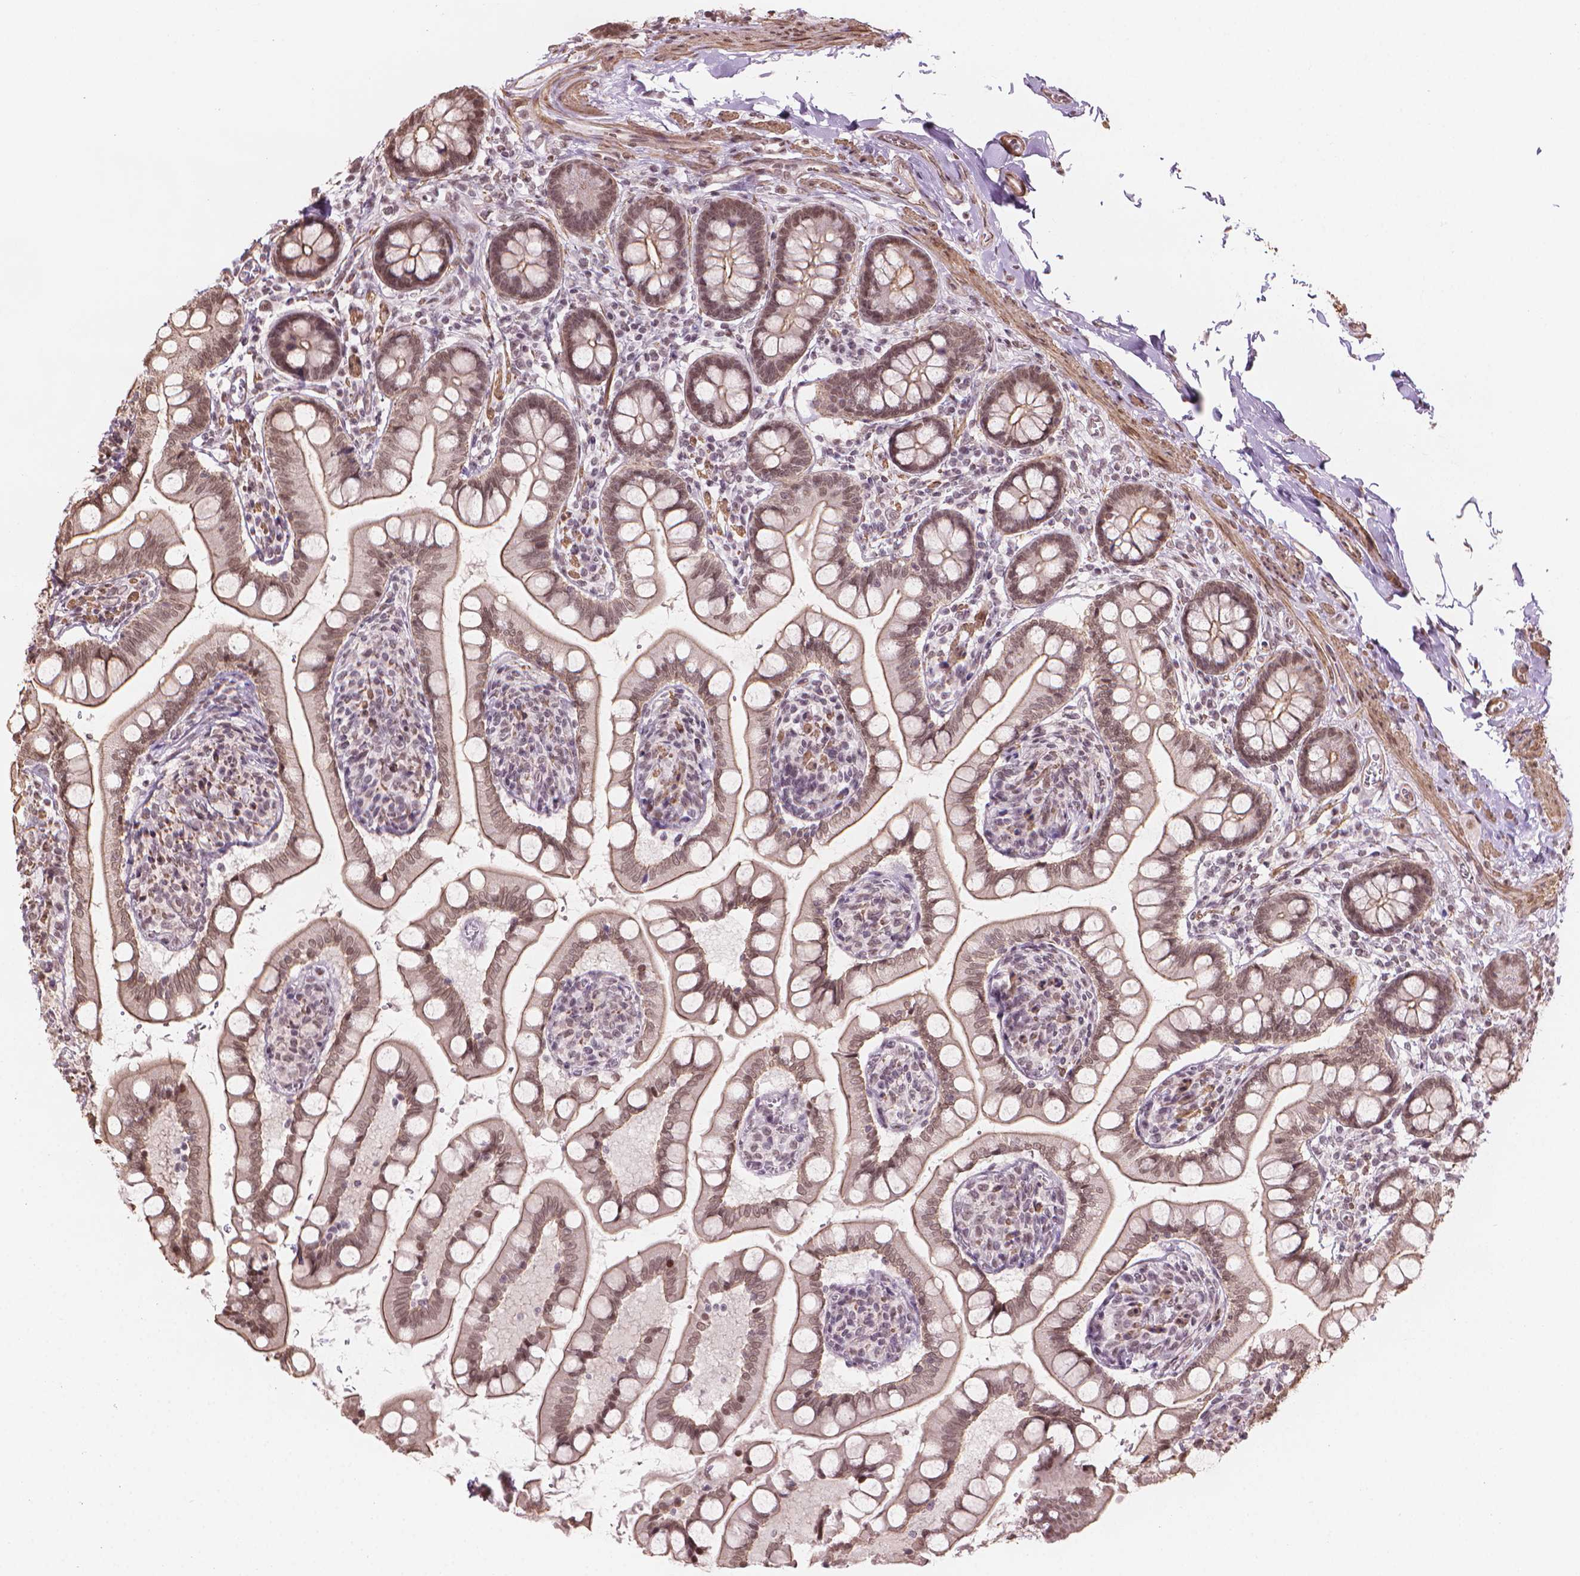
{"staining": {"intensity": "moderate", "quantity": "25%-75%", "location": "cytoplasmic/membranous,nuclear"}, "tissue": "small intestine", "cell_type": "Glandular cells", "image_type": "normal", "snomed": [{"axis": "morphology", "description": "Normal tissue, NOS"}, {"axis": "topography", "description": "Small intestine"}], "caption": "Moderate cytoplasmic/membranous,nuclear expression for a protein is present in about 25%-75% of glandular cells of benign small intestine using immunohistochemistry.", "gene": "HOXD4", "patient": {"sex": "female", "age": 56}}